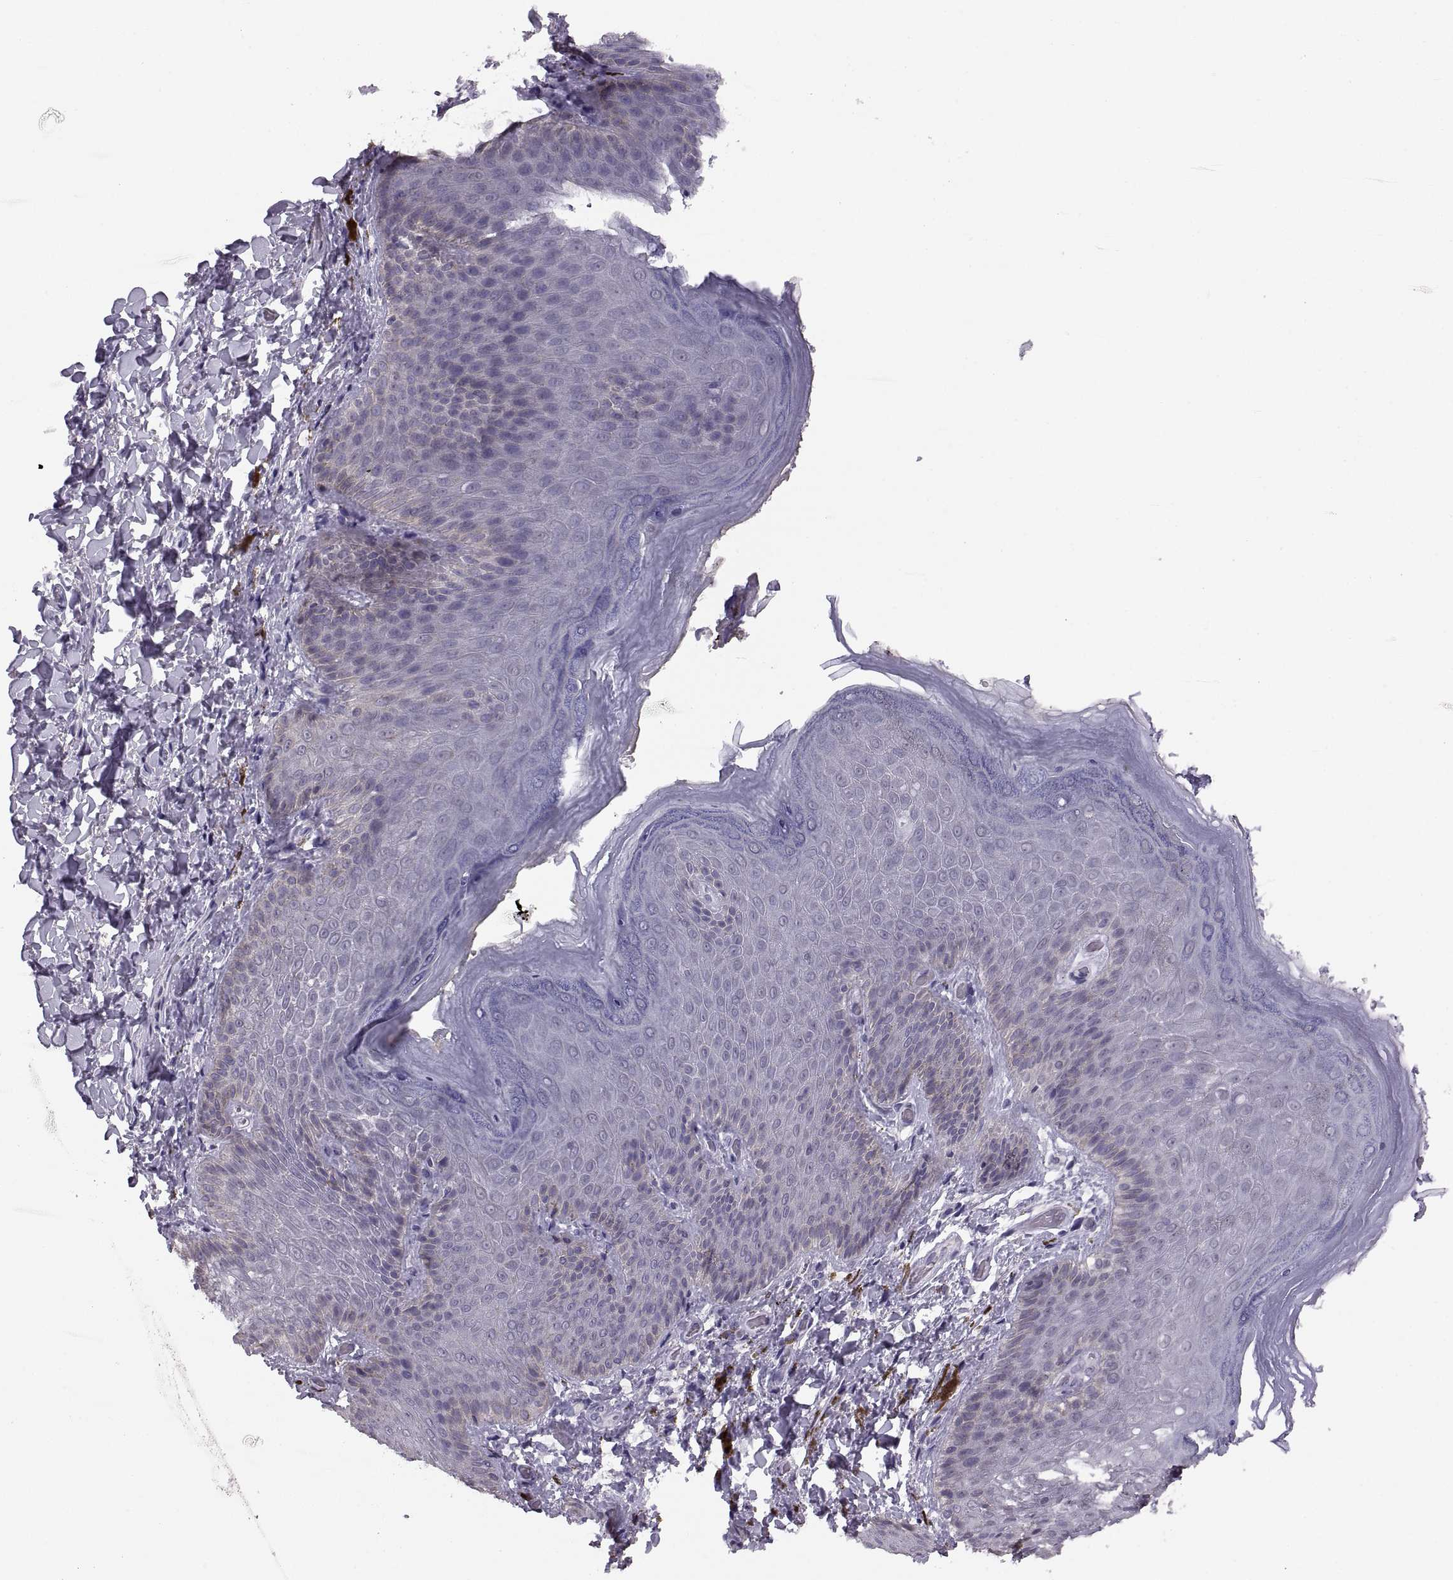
{"staining": {"intensity": "negative", "quantity": "none", "location": "none"}, "tissue": "skin", "cell_type": "Epidermal cells", "image_type": "normal", "snomed": [{"axis": "morphology", "description": "Normal tissue, NOS"}, {"axis": "topography", "description": "Anal"}], "caption": "Immunohistochemistry histopathology image of normal skin: human skin stained with DAB (3,3'-diaminobenzidine) reveals no significant protein positivity in epidermal cells.", "gene": "ADH6", "patient": {"sex": "male", "age": 53}}